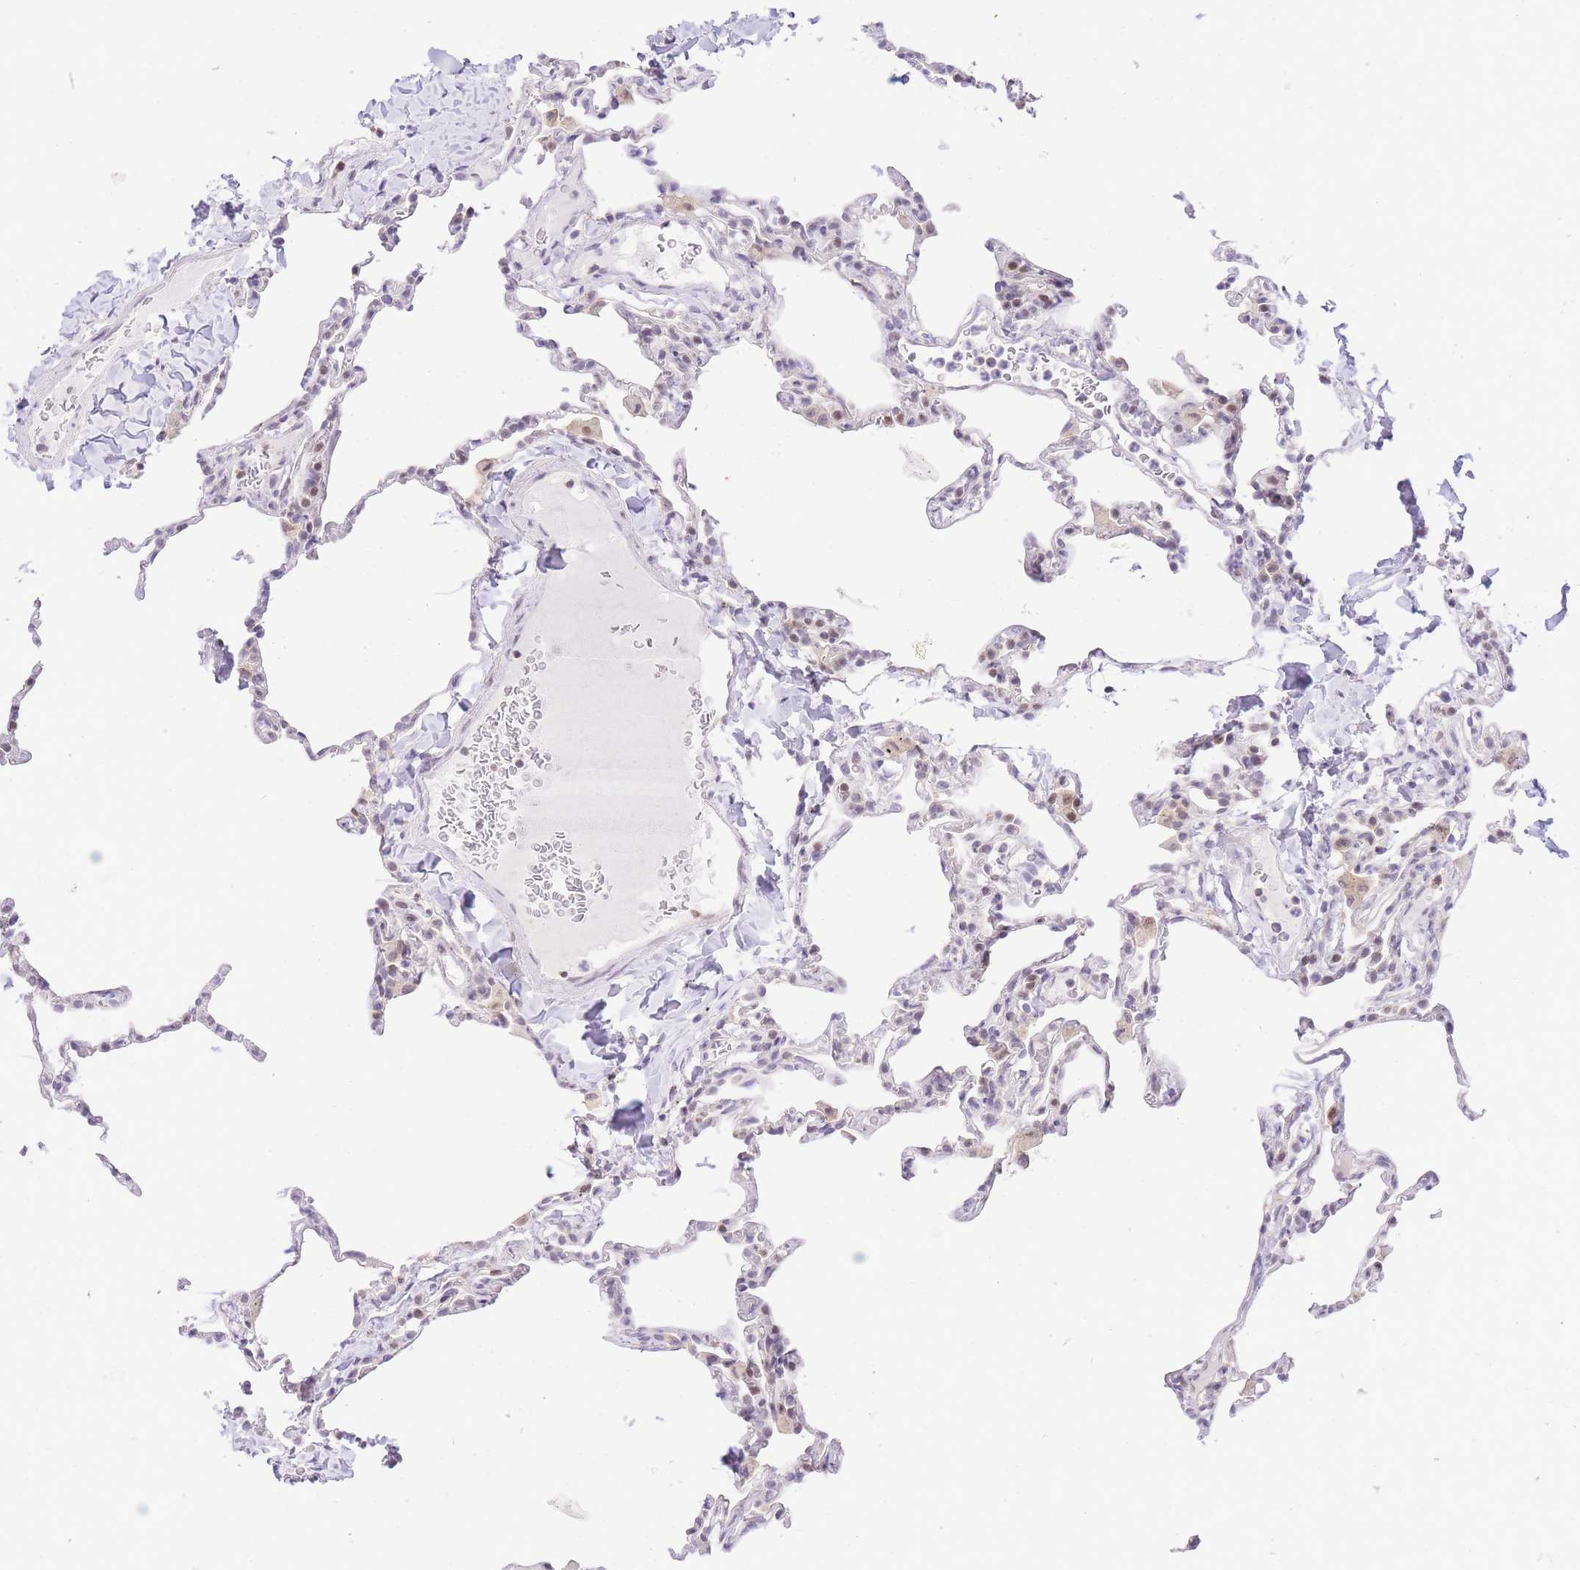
{"staining": {"intensity": "negative", "quantity": "none", "location": "none"}, "tissue": "lung", "cell_type": "Alveolar cells", "image_type": "normal", "snomed": [{"axis": "morphology", "description": "Normal tissue, NOS"}, {"axis": "topography", "description": "Lung"}], "caption": "The image reveals no staining of alveolar cells in unremarkable lung. (DAB (3,3'-diaminobenzidine) IHC, high magnification).", "gene": "STK39", "patient": {"sex": "male", "age": 20}}